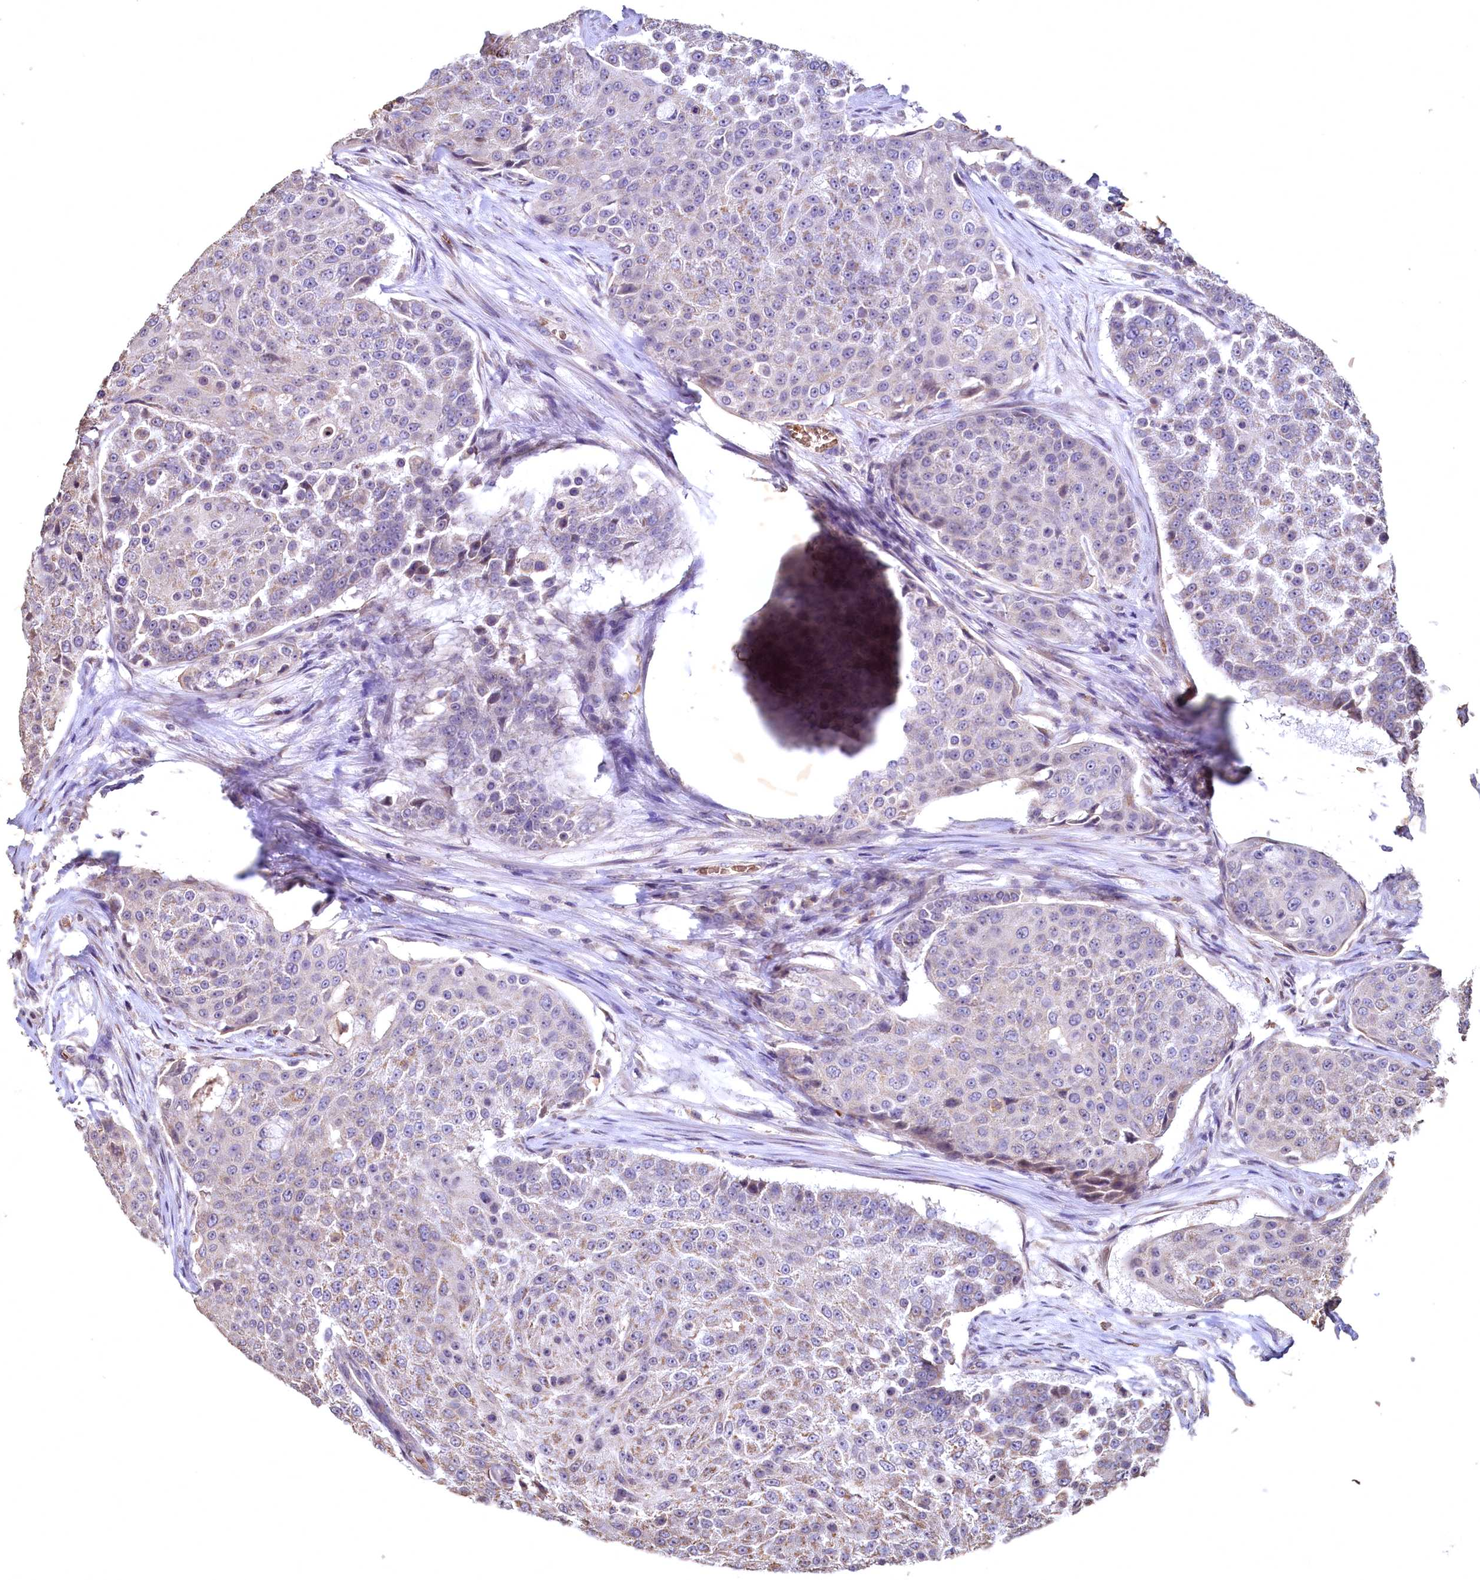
{"staining": {"intensity": "negative", "quantity": "none", "location": "none"}, "tissue": "urothelial cancer", "cell_type": "Tumor cells", "image_type": "cancer", "snomed": [{"axis": "morphology", "description": "Urothelial carcinoma, High grade"}, {"axis": "topography", "description": "Urinary bladder"}], "caption": "A high-resolution micrograph shows immunohistochemistry staining of urothelial cancer, which demonstrates no significant positivity in tumor cells.", "gene": "SPTA1", "patient": {"sex": "female", "age": 63}}